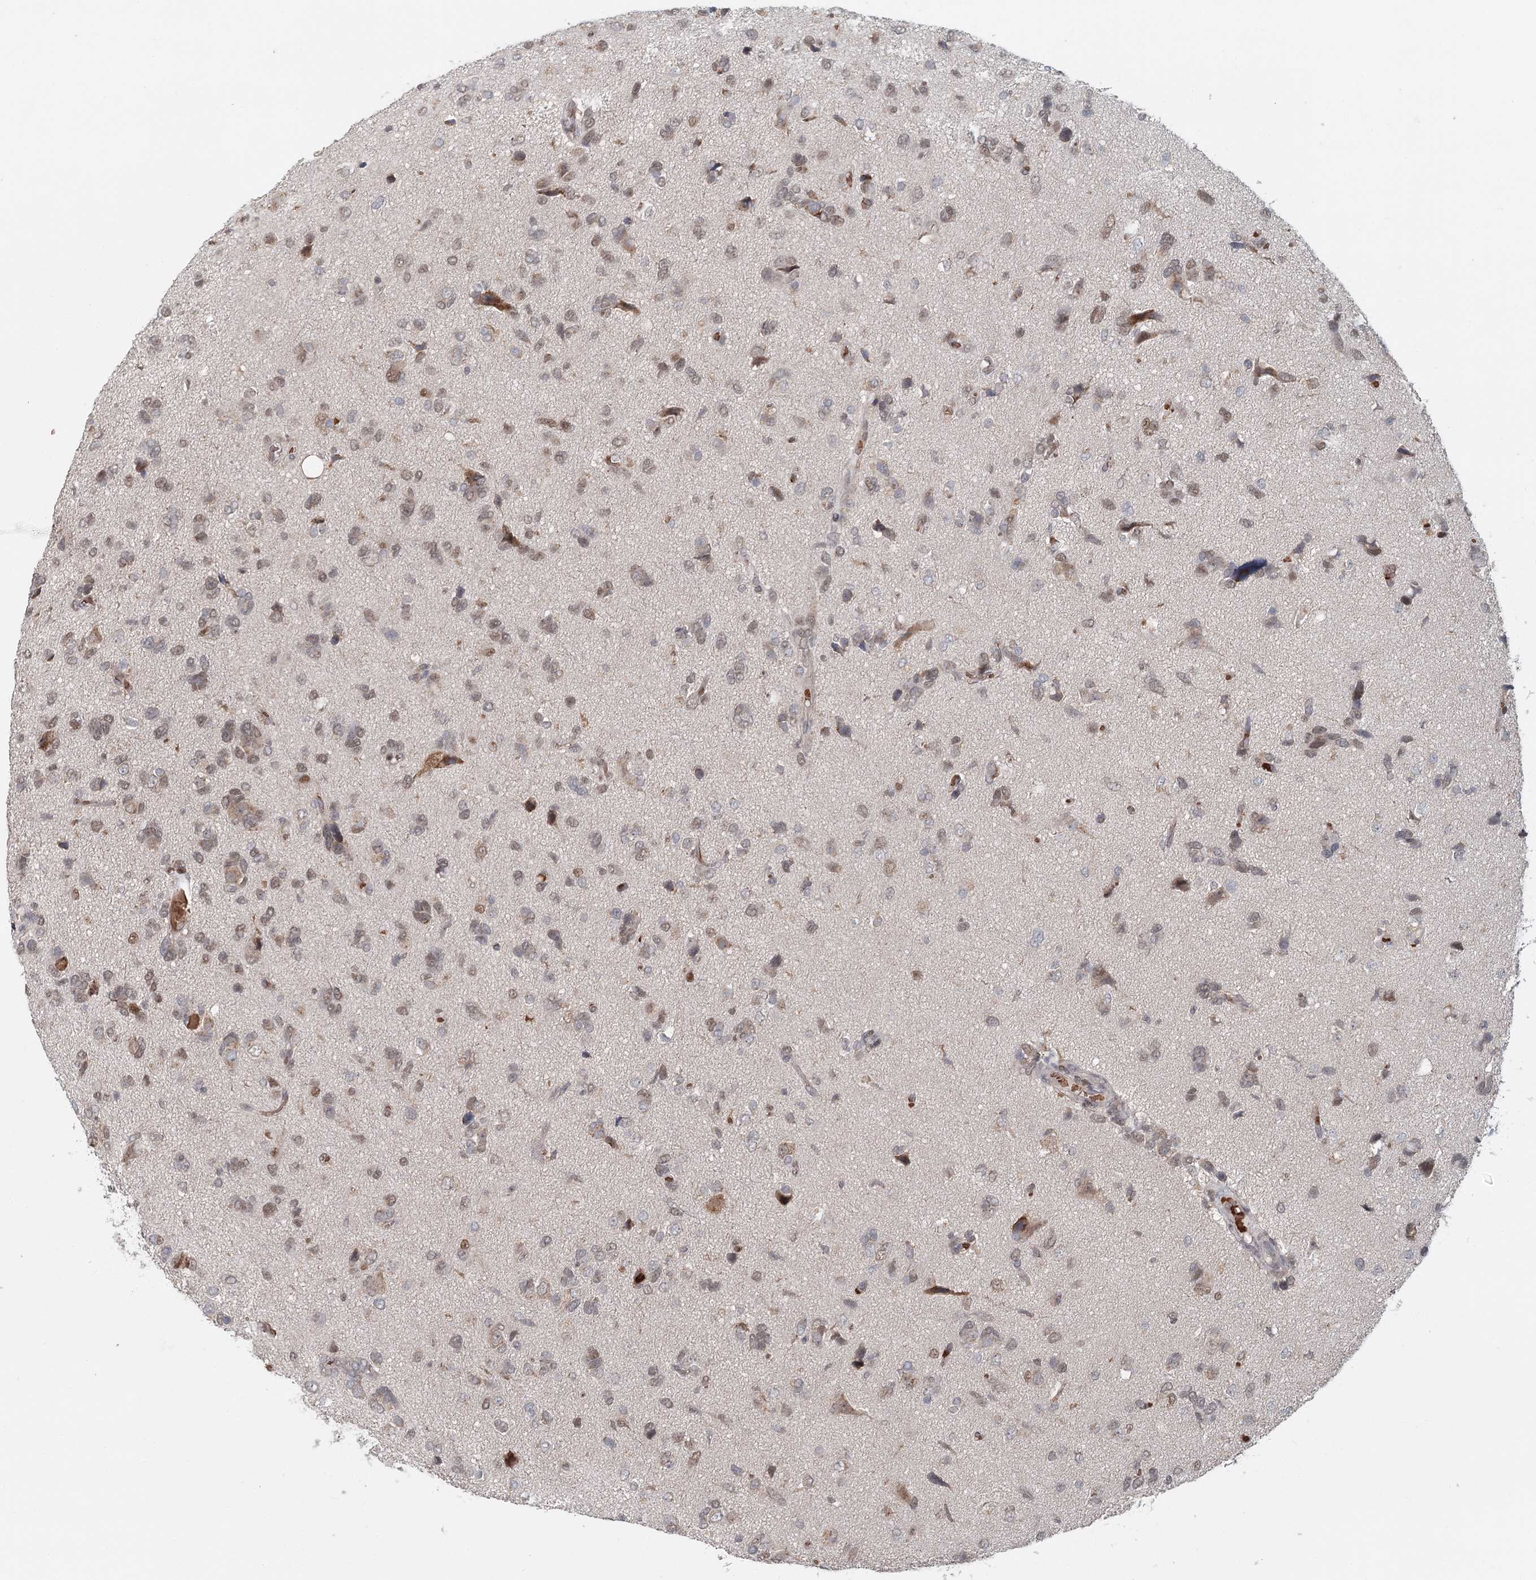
{"staining": {"intensity": "weak", "quantity": "<25%", "location": "cytoplasmic/membranous"}, "tissue": "glioma", "cell_type": "Tumor cells", "image_type": "cancer", "snomed": [{"axis": "morphology", "description": "Glioma, malignant, High grade"}, {"axis": "topography", "description": "Brain"}], "caption": "Tumor cells show no significant protein expression in malignant high-grade glioma. The staining was performed using DAB (3,3'-diaminobenzidine) to visualize the protein expression in brown, while the nuclei were stained in blue with hematoxylin (Magnification: 20x).", "gene": "ADK", "patient": {"sex": "female", "age": 59}}